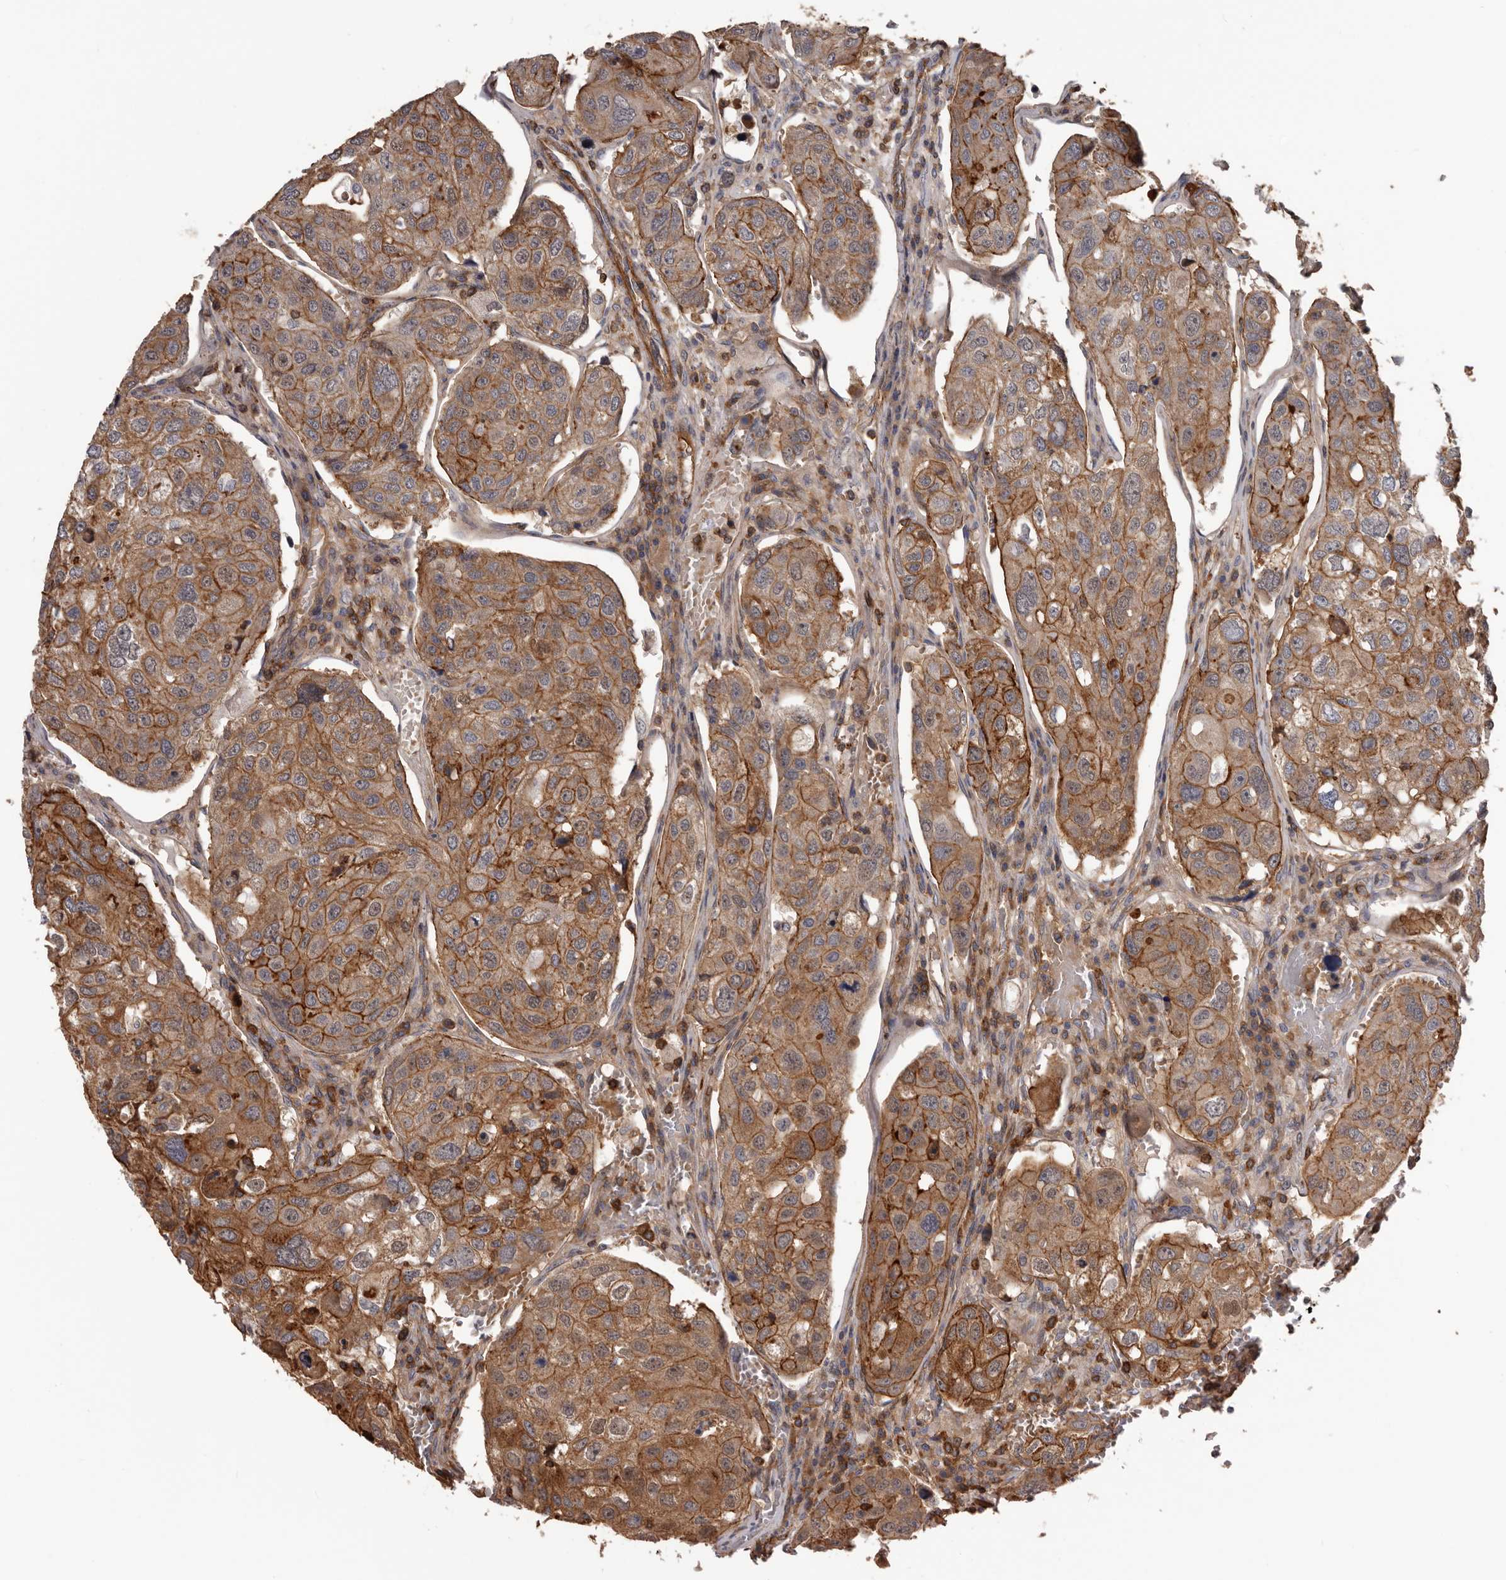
{"staining": {"intensity": "moderate", "quantity": ">75%", "location": "cytoplasmic/membranous"}, "tissue": "urothelial cancer", "cell_type": "Tumor cells", "image_type": "cancer", "snomed": [{"axis": "morphology", "description": "Urothelial carcinoma, High grade"}, {"axis": "topography", "description": "Lymph node"}, {"axis": "topography", "description": "Urinary bladder"}], "caption": "The micrograph shows immunohistochemical staining of urothelial cancer. There is moderate cytoplasmic/membranous expression is appreciated in approximately >75% of tumor cells. Nuclei are stained in blue.", "gene": "PNRC2", "patient": {"sex": "male", "age": 51}}